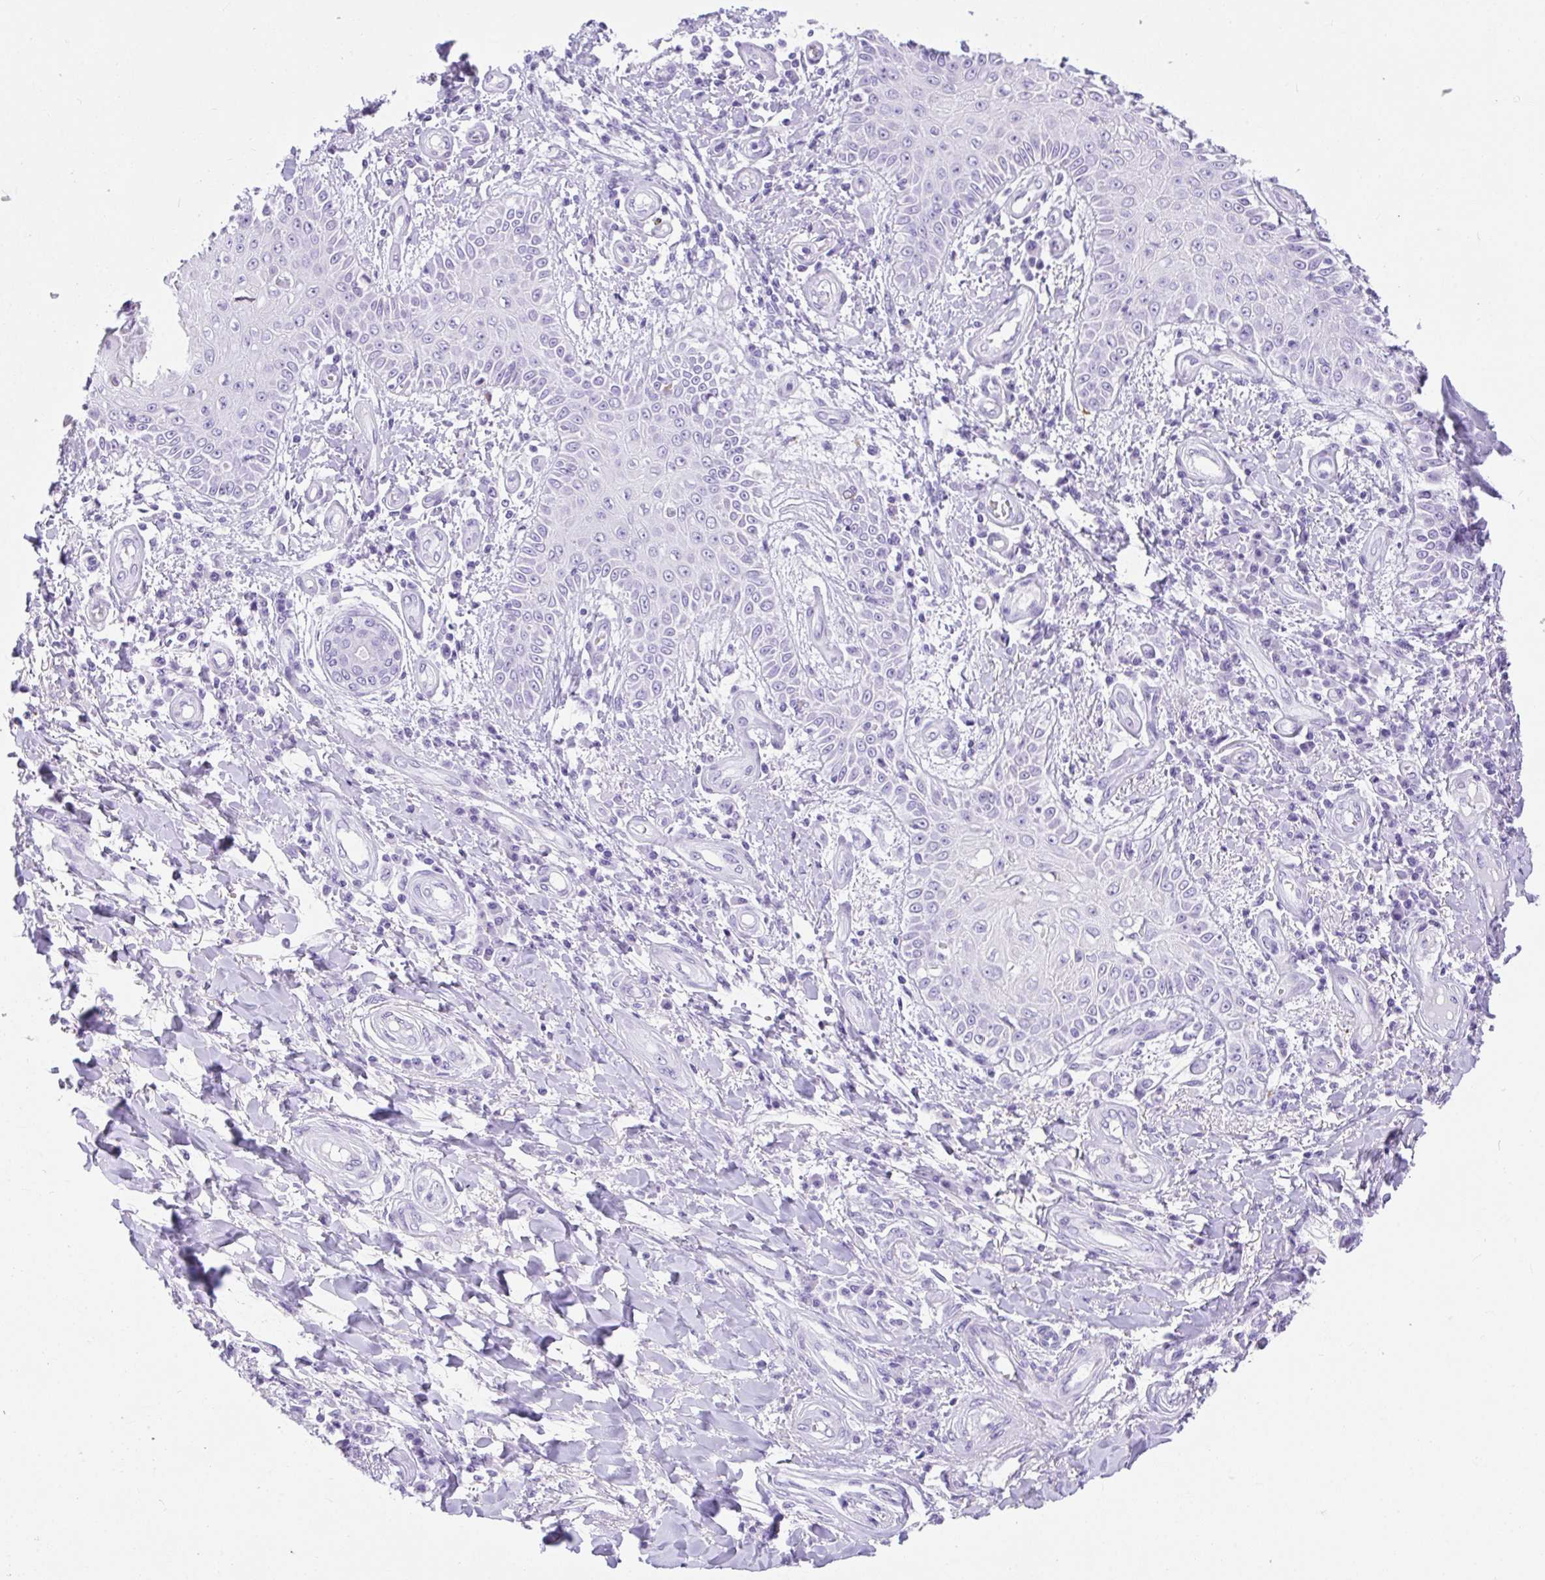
{"staining": {"intensity": "negative", "quantity": "none", "location": "none"}, "tissue": "skin cancer", "cell_type": "Tumor cells", "image_type": "cancer", "snomed": [{"axis": "morphology", "description": "Squamous cell carcinoma, NOS"}, {"axis": "topography", "description": "Skin"}], "caption": "The immunohistochemistry (IHC) photomicrograph has no significant staining in tumor cells of squamous cell carcinoma (skin) tissue.", "gene": "AVIL", "patient": {"sex": "male", "age": 70}}